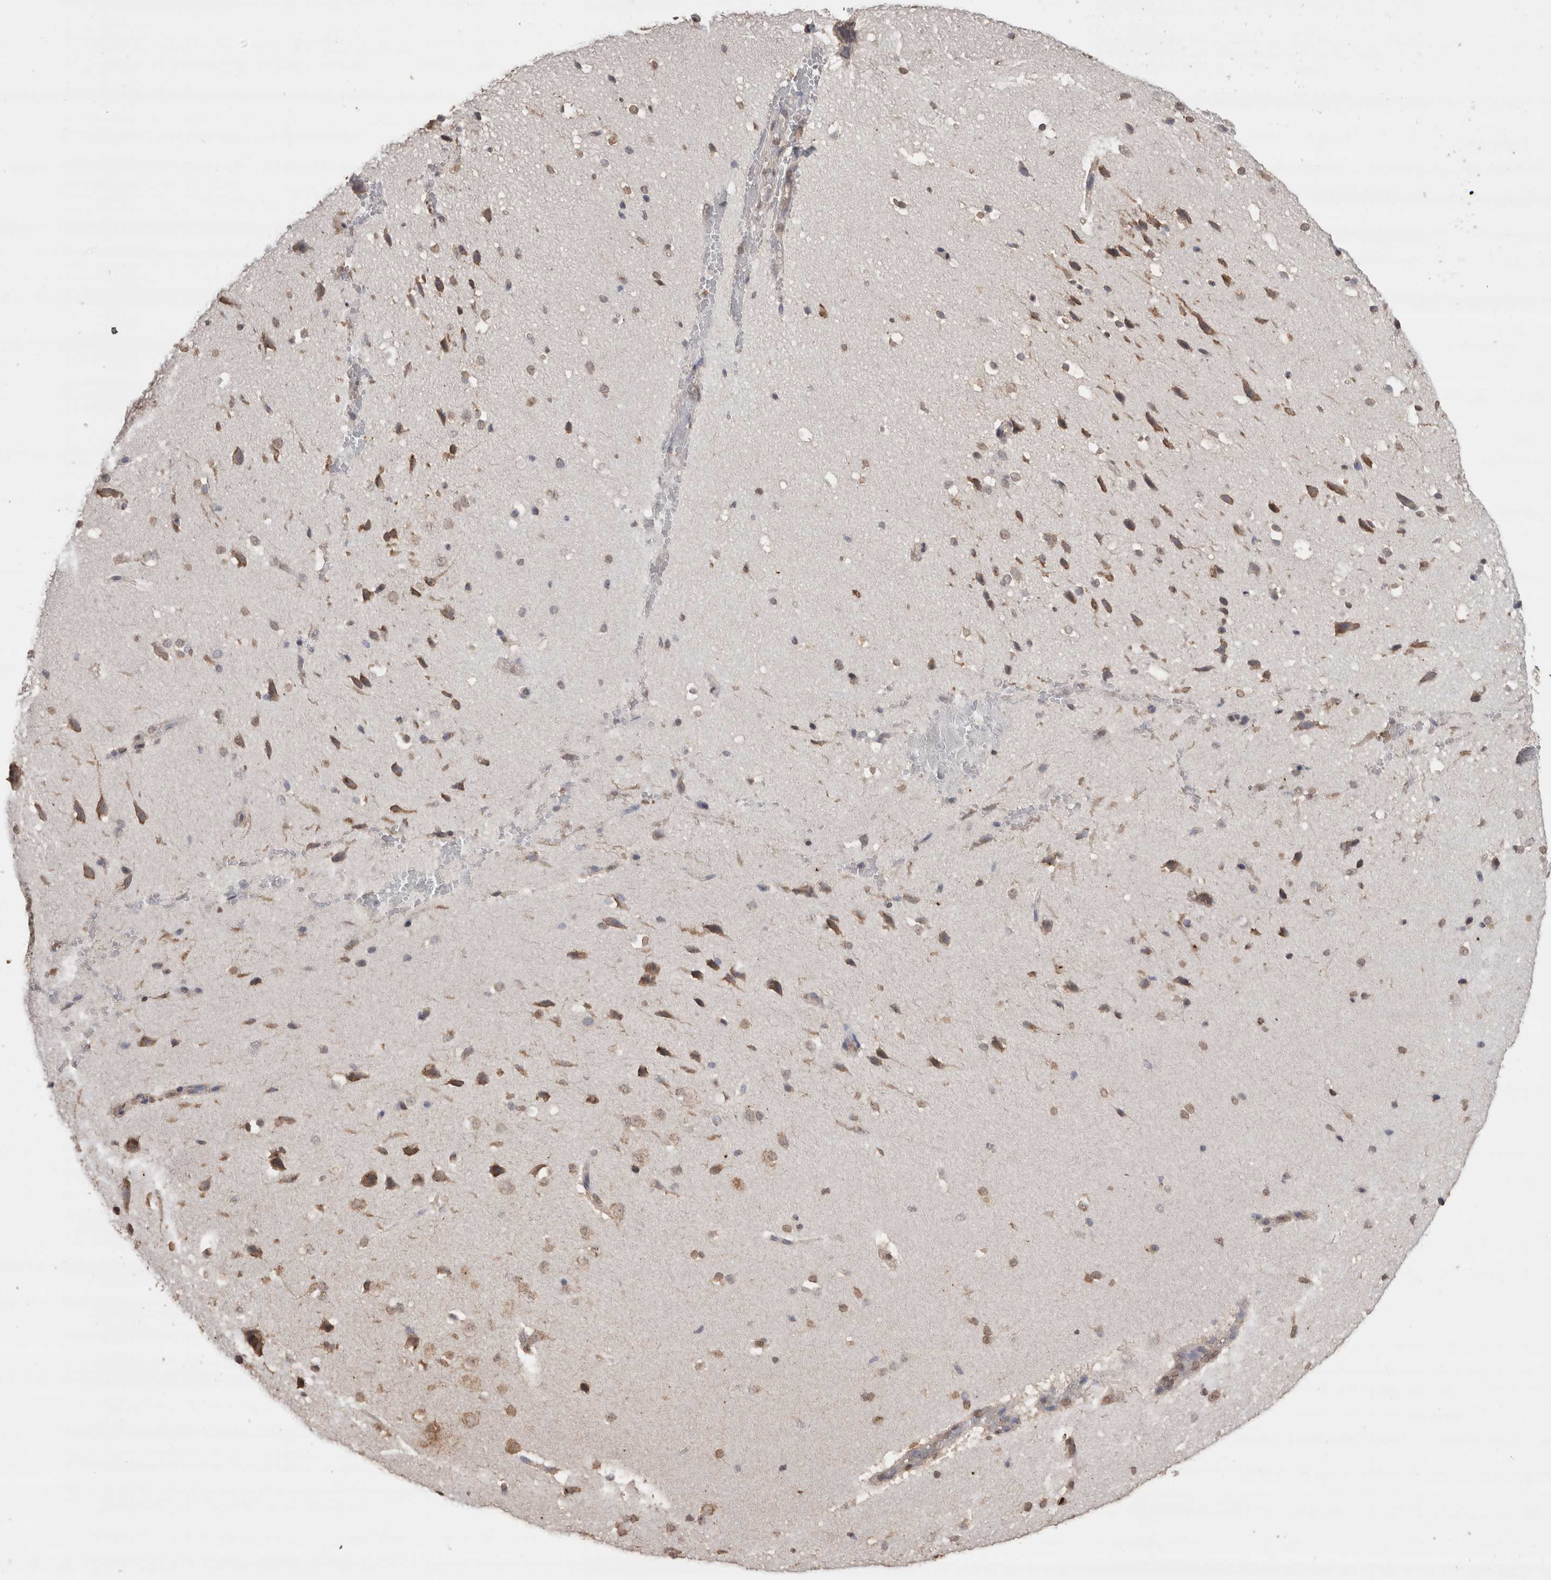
{"staining": {"intensity": "negative", "quantity": "none", "location": "none"}, "tissue": "cerebral cortex", "cell_type": "Endothelial cells", "image_type": "normal", "snomed": [{"axis": "morphology", "description": "Normal tissue, NOS"}, {"axis": "morphology", "description": "Developmental malformation"}, {"axis": "topography", "description": "Cerebral cortex"}], "caption": "Immunohistochemistry (IHC) image of normal cerebral cortex stained for a protein (brown), which demonstrates no positivity in endothelial cells. (DAB immunohistochemistry visualized using brightfield microscopy, high magnification).", "gene": "CRELD2", "patient": {"sex": "female", "age": 30}}